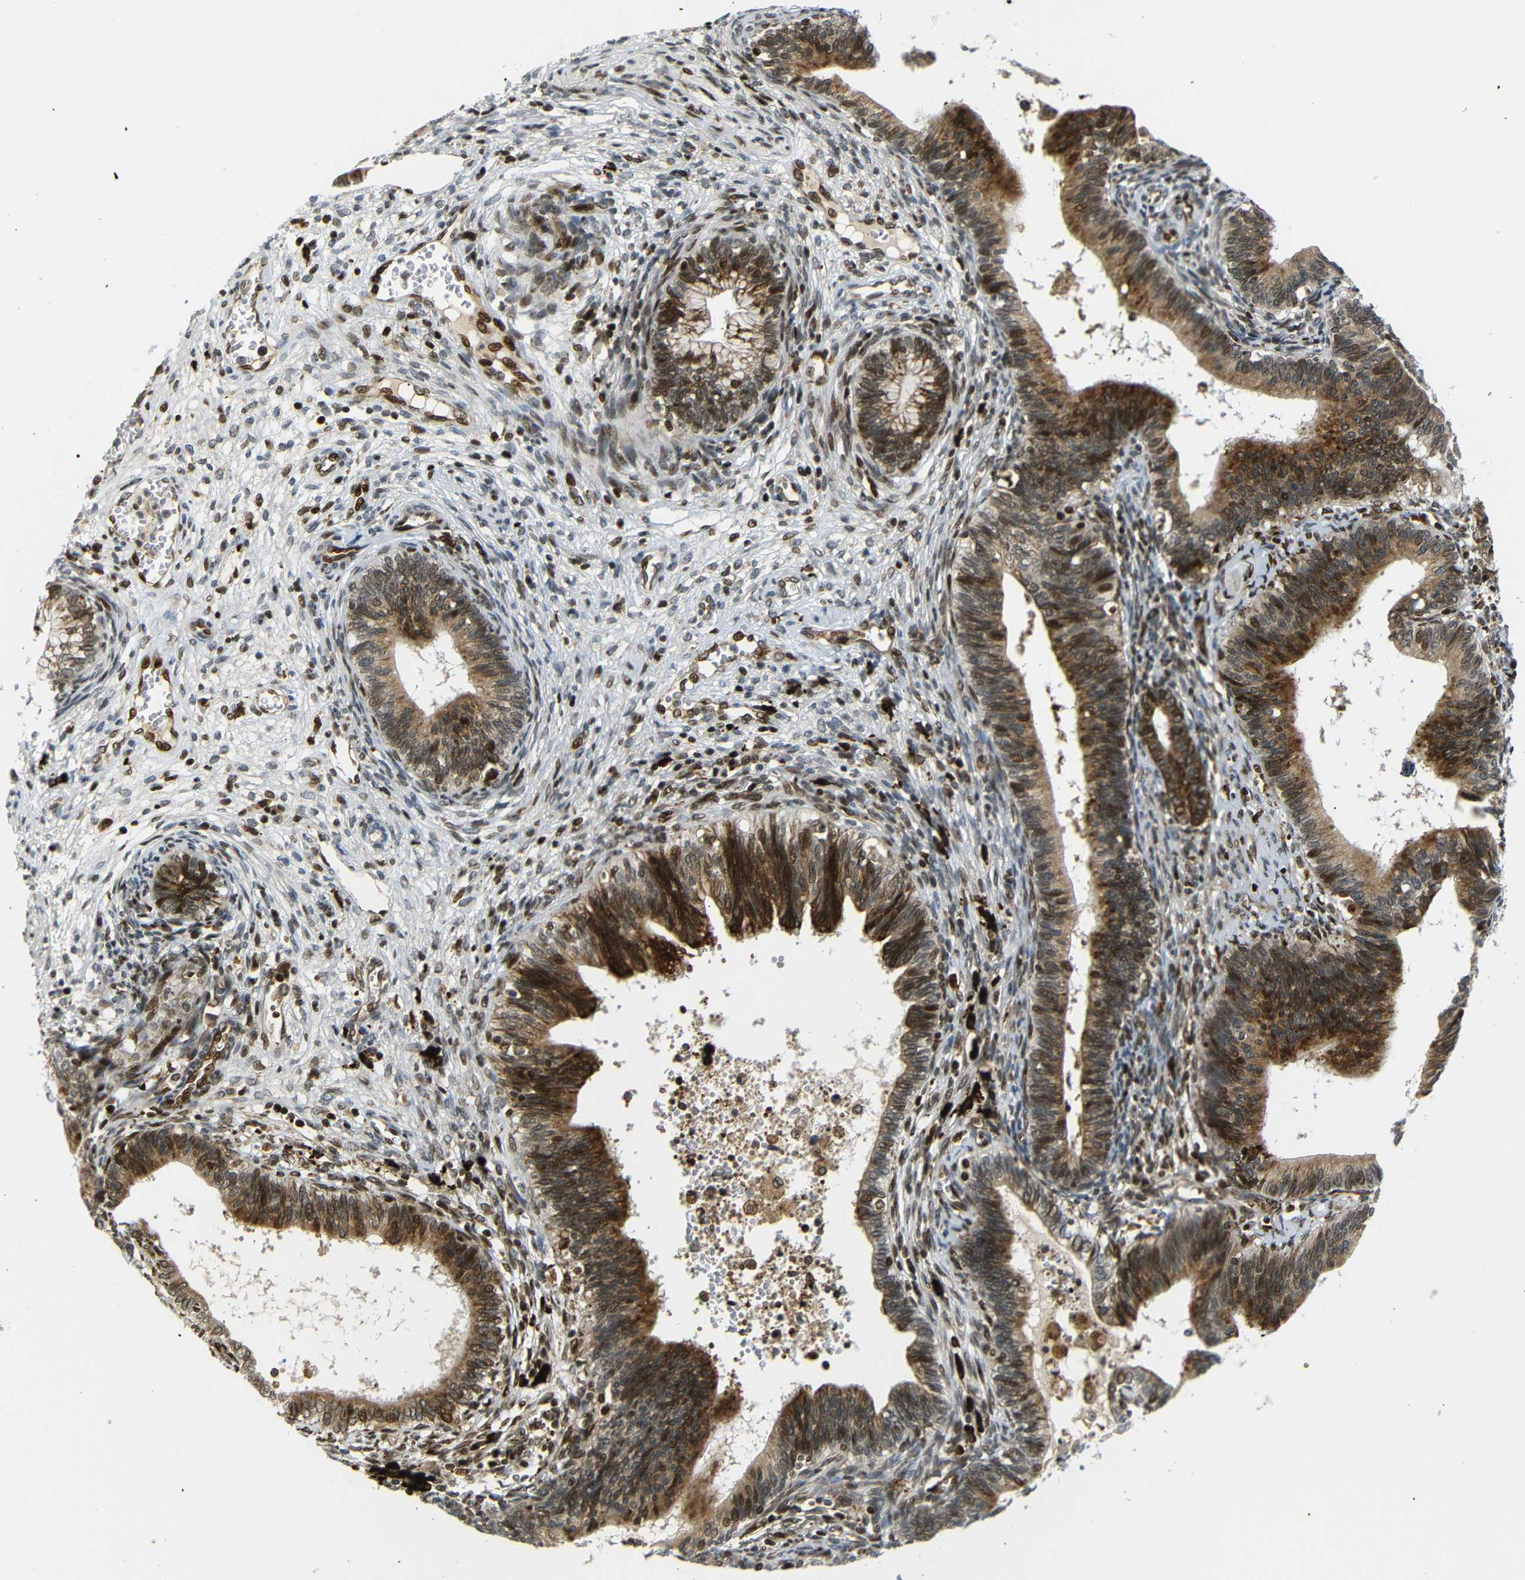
{"staining": {"intensity": "strong", "quantity": ">75%", "location": "cytoplasmic/membranous,nuclear"}, "tissue": "cervical cancer", "cell_type": "Tumor cells", "image_type": "cancer", "snomed": [{"axis": "morphology", "description": "Adenocarcinoma, NOS"}, {"axis": "topography", "description": "Cervix"}], "caption": "Protein expression analysis of human cervical cancer reveals strong cytoplasmic/membranous and nuclear staining in about >75% of tumor cells.", "gene": "SPCS2", "patient": {"sex": "female", "age": 44}}